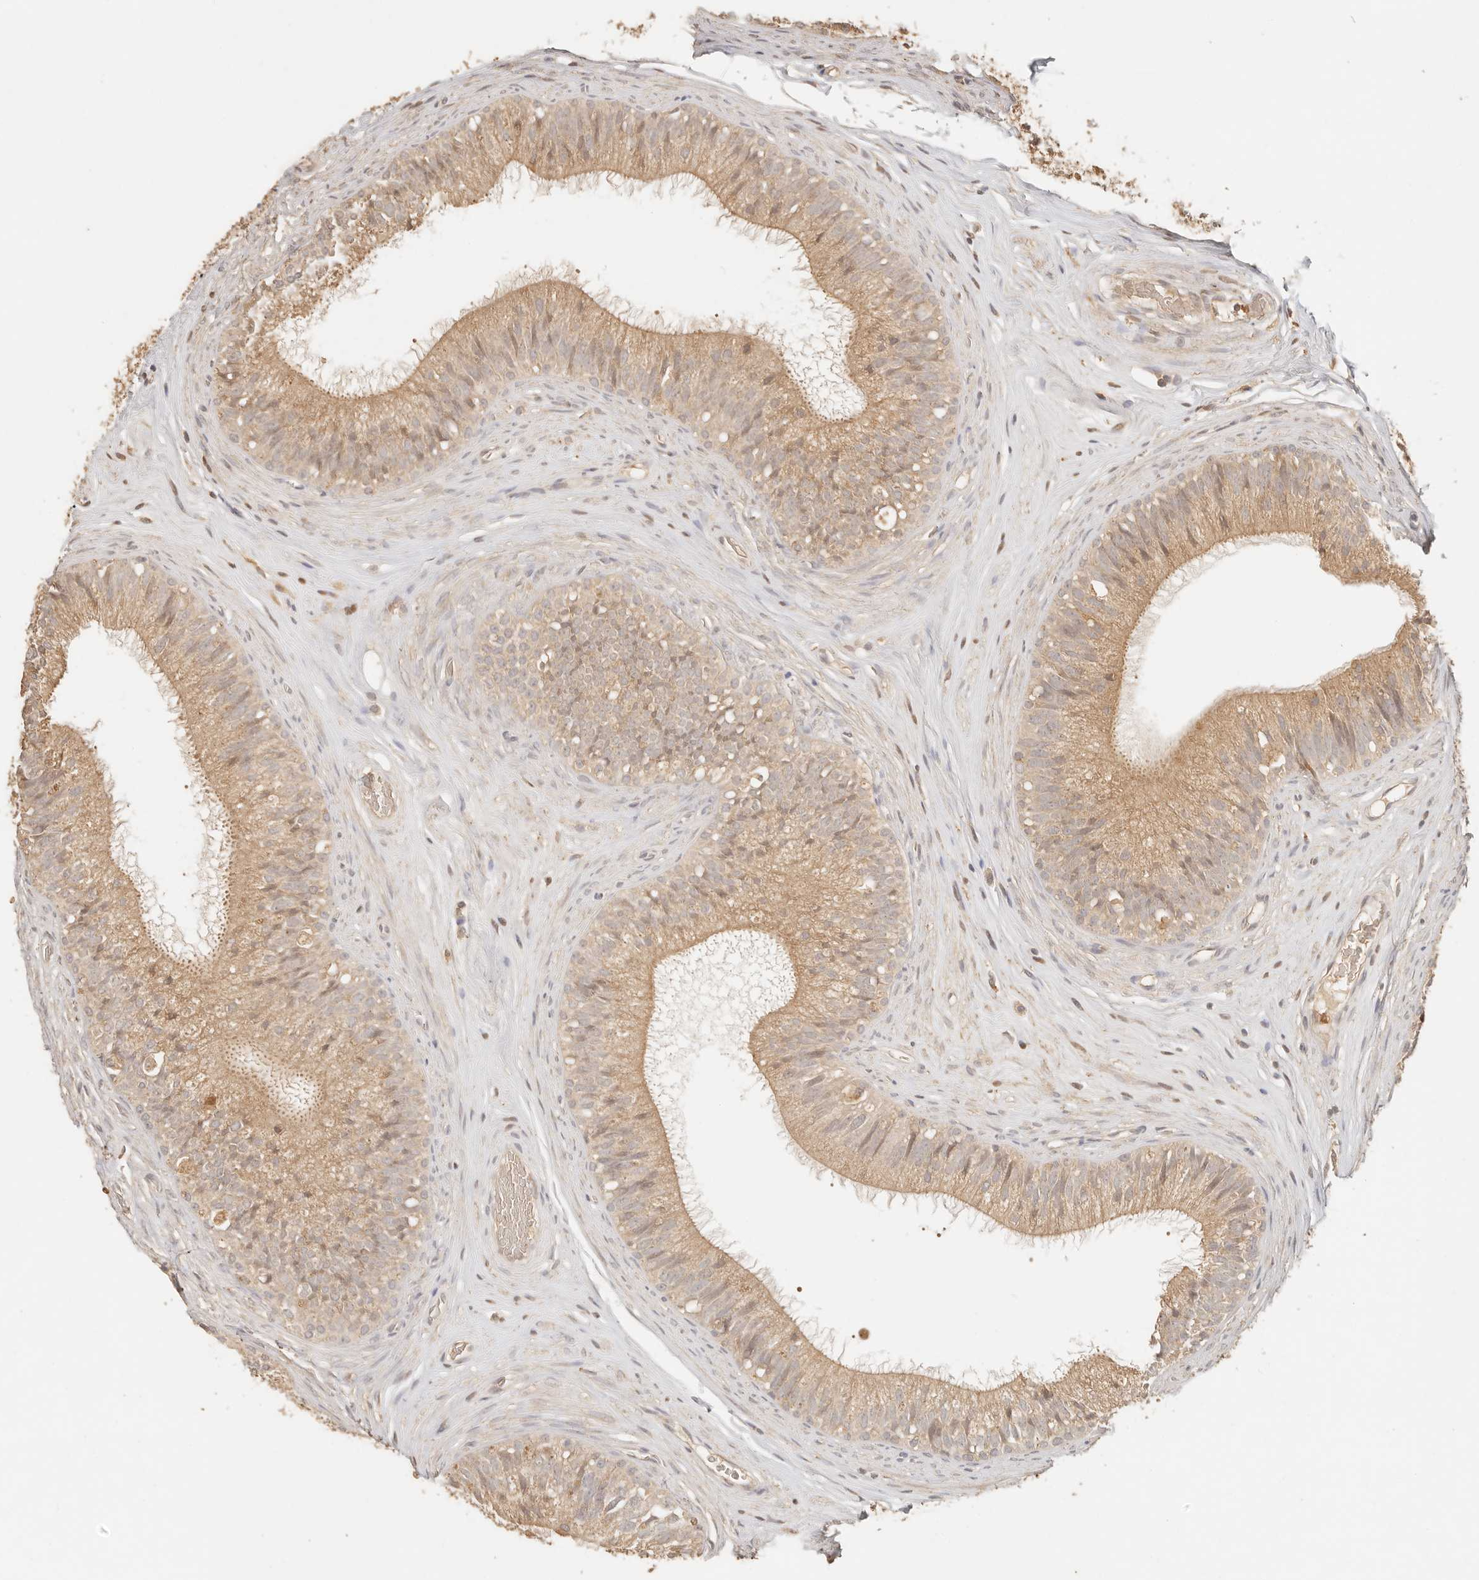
{"staining": {"intensity": "moderate", "quantity": ">75%", "location": "cytoplasmic/membranous,nuclear"}, "tissue": "epididymis", "cell_type": "Glandular cells", "image_type": "normal", "snomed": [{"axis": "morphology", "description": "Normal tissue, NOS"}, {"axis": "topography", "description": "Epididymis"}], "caption": "Protein expression analysis of unremarkable epididymis displays moderate cytoplasmic/membranous,nuclear positivity in about >75% of glandular cells.", "gene": "INTS11", "patient": {"sex": "male", "age": 29}}